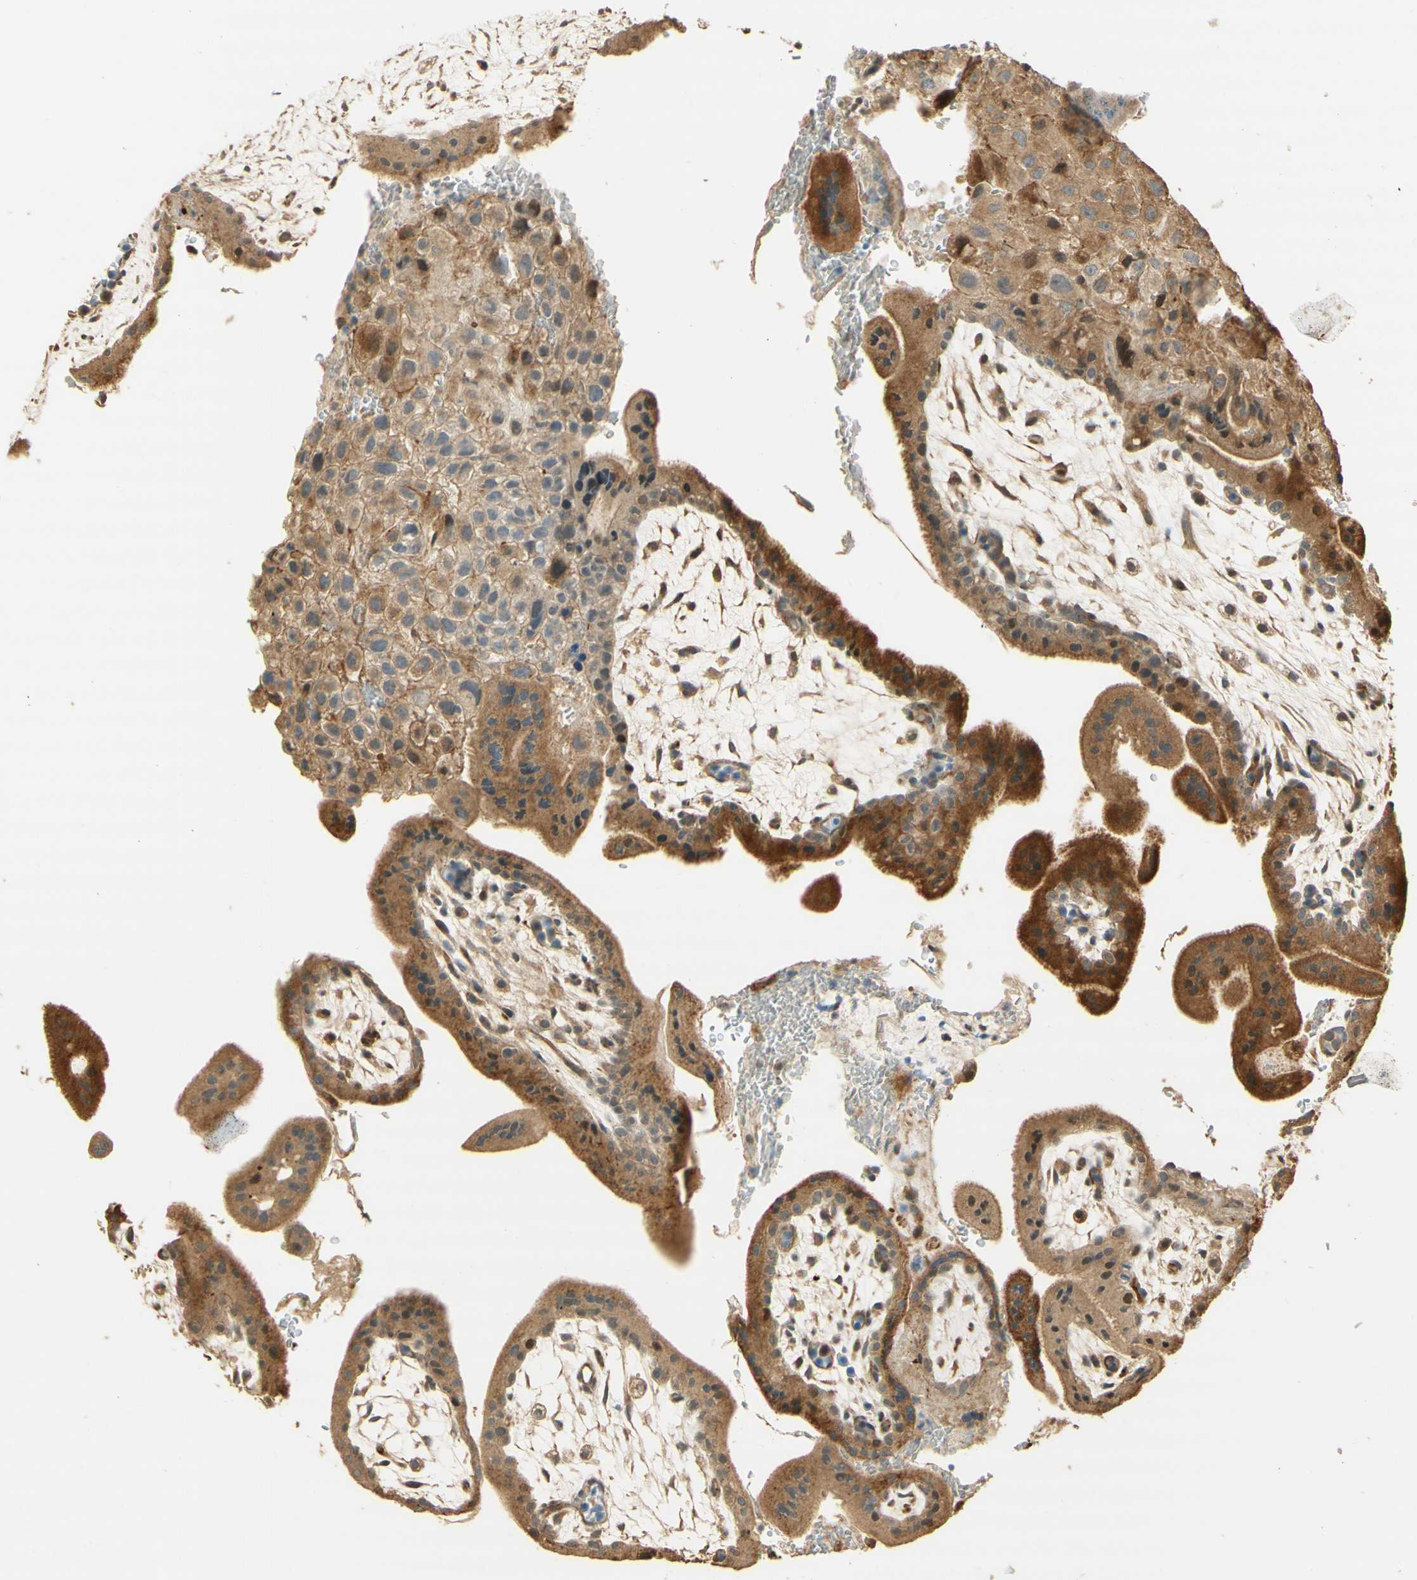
{"staining": {"intensity": "weak", "quantity": ">75%", "location": "cytoplasmic/membranous"}, "tissue": "placenta", "cell_type": "Decidual cells", "image_type": "normal", "snomed": [{"axis": "morphology", "description": "Normal tissue, NOS"}, {"axis": "topography", "description": "Placenta"}], "caption": "Protein staining by immunohistochemistry exhibits weak cytoplasmic/membranous positivity in about >75% of decidual cells in benign placenta. The protein of interest is stained brown, and the nuclei are stained in blue (DAB (3,3'-diaminobenzidine) IHC with brightfield microscopy, high magnification).", "gene": "AGER", "patient": {"sex": "female", "age": 35}}